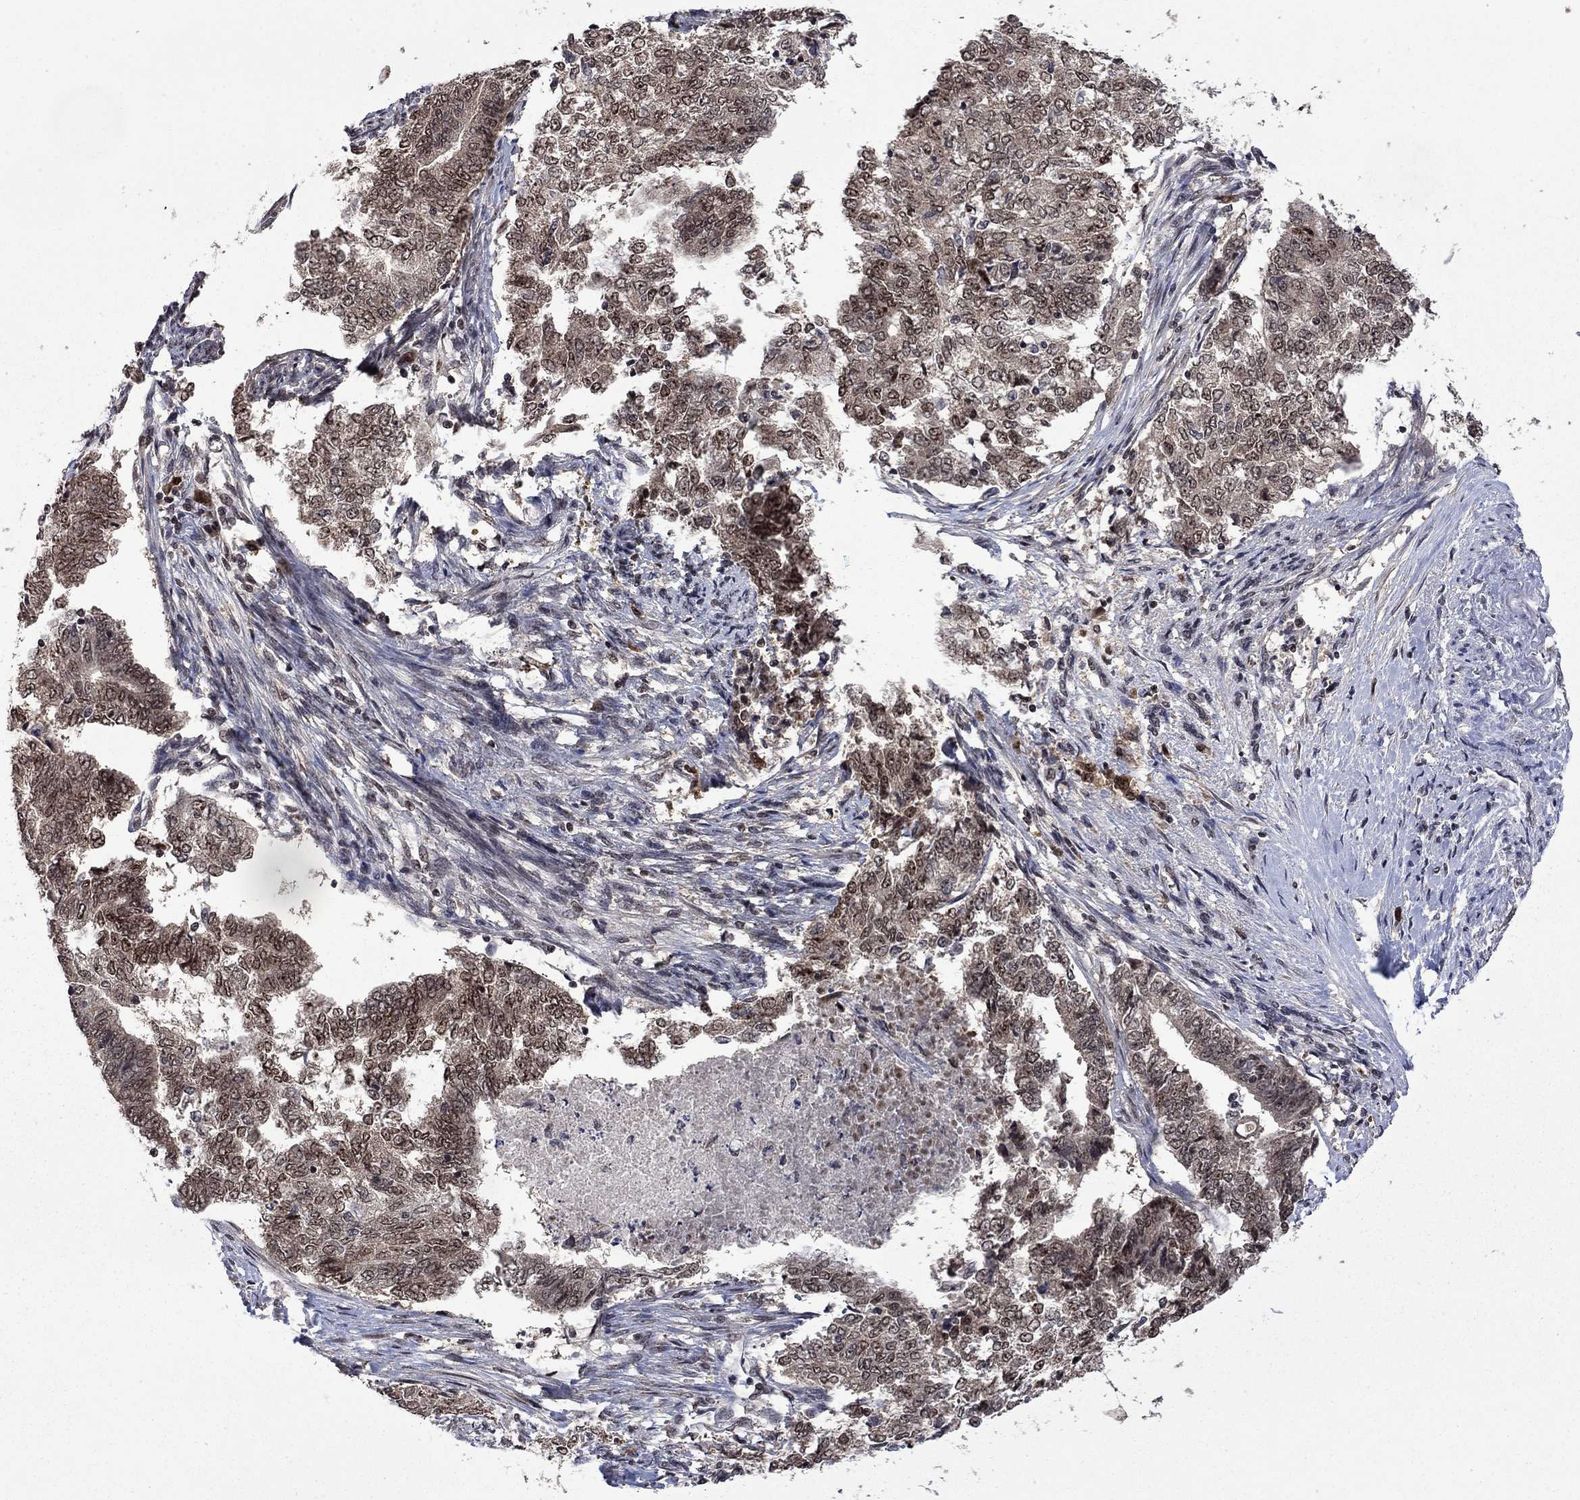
{"staining": {"intensity": "moderate", "quantity": "25%-75%", "location": "cytoplasmic/membranous,nuclear"}, "tissue": "endometrial cancer", "cell_type": "Tumor cells", "image_type": "cancer", "snomed": [{"axis": "morphology", "description": "Adenocarcinoma, NOS"}, {"axis": "topography", "description": "Endometrium"}], "caption": "The micrograph shows immunohistochemical staining of adenocarcinoma (endometrial). There is moderate cytoplasmic/membranous and nuclear positivity is identified in approximately 25%-75% of tumor cells.", "gene": "FBL", "patient": {"sex": "female", "age": 65}}